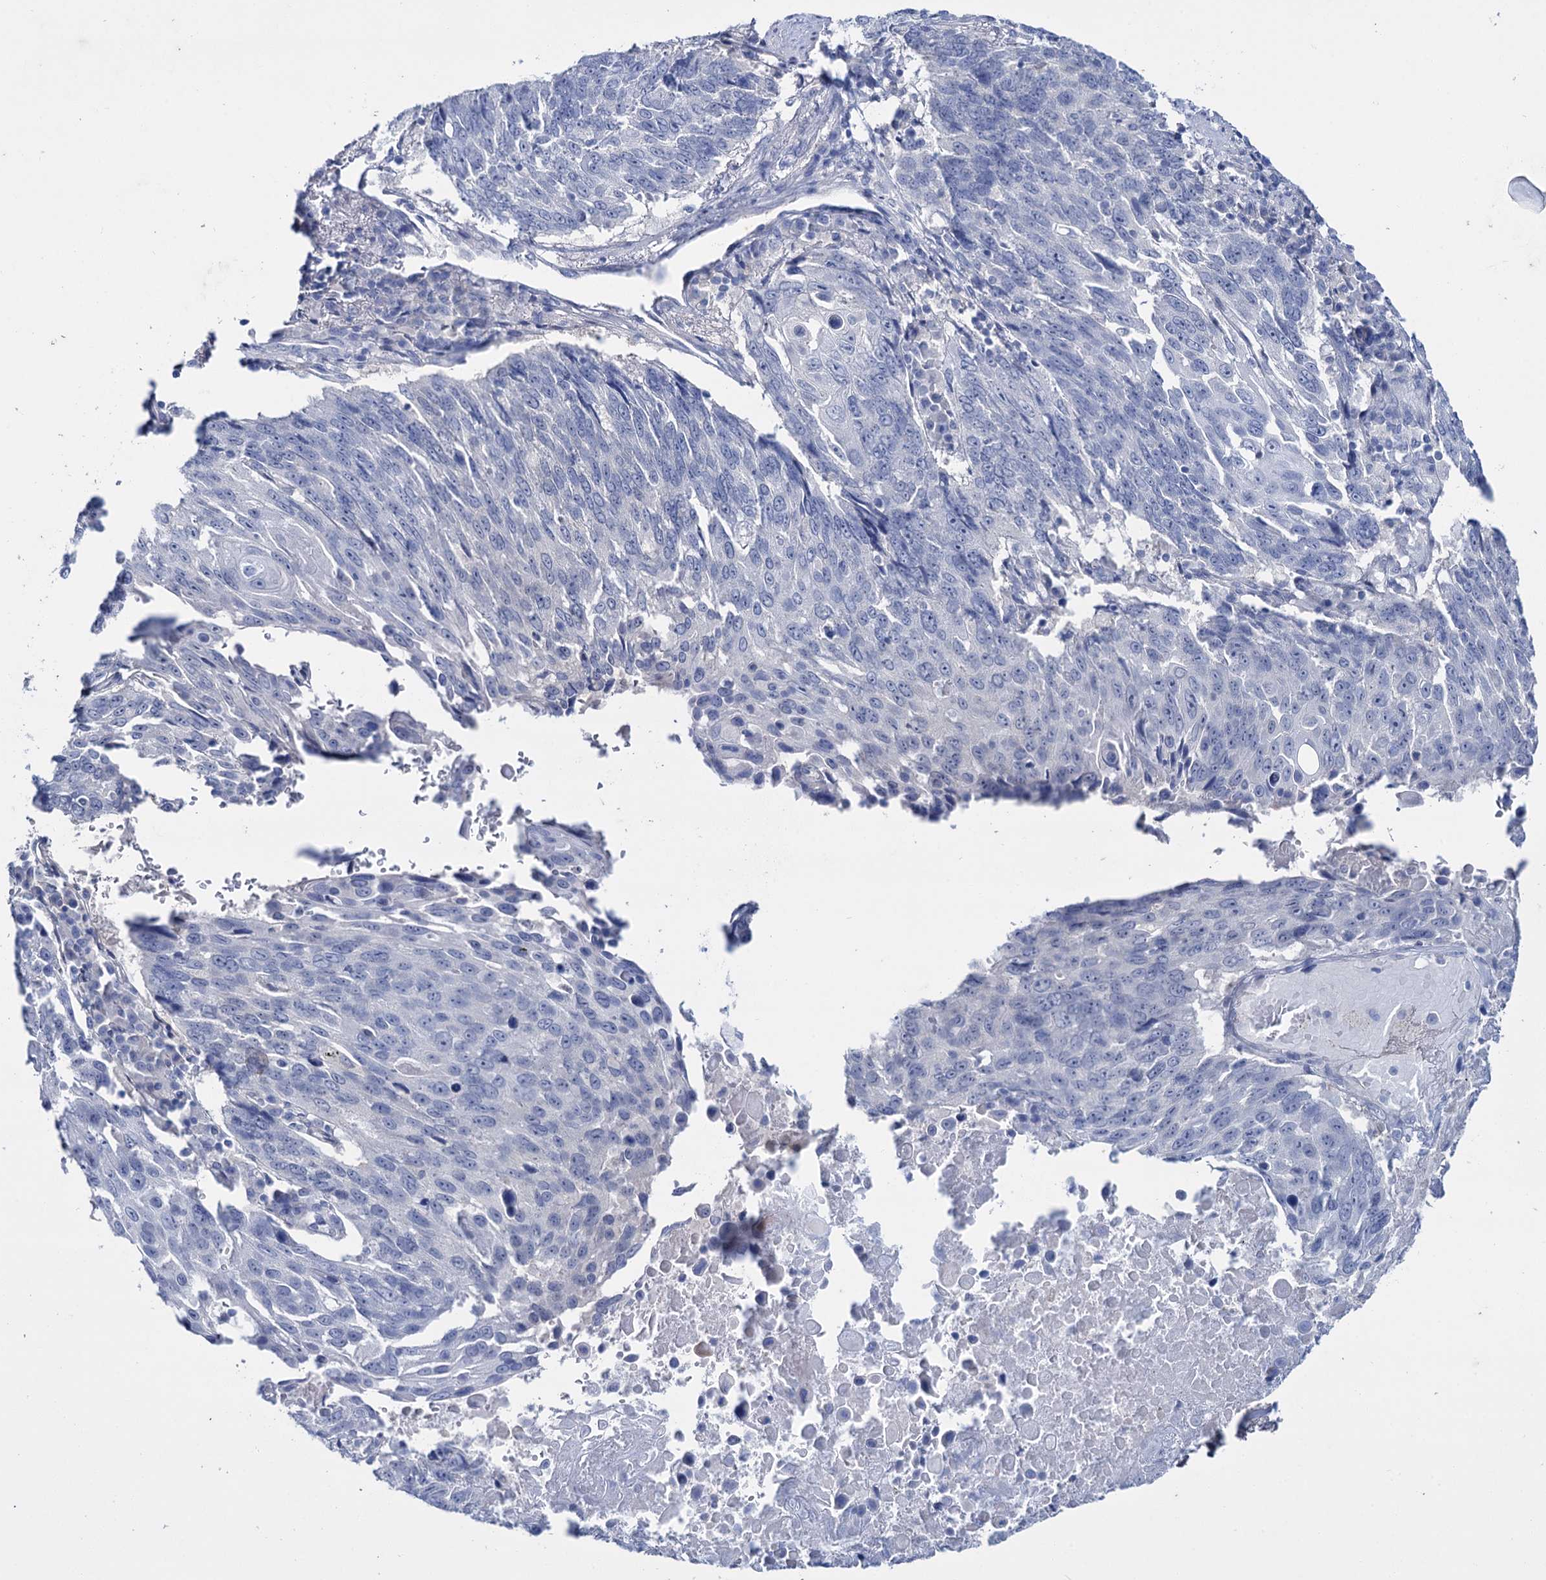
{"staining": {"intensity": "negative", "quantity": "none", "location": "none"}, "tissue": "lung cancer", "cell_type": "Tumor cells", "image_type": "cancer", "snomed": [{"axis": "morphology", "description": "Squamous cell carcinoma, NOS"}, {"axis": "topography", "description": "Lung"}], "caption": "Tumor cells are negative for protein expression in human lung cancer.", "gene": "LYZL4", "patient": {"sex": "male", "age": 66}}